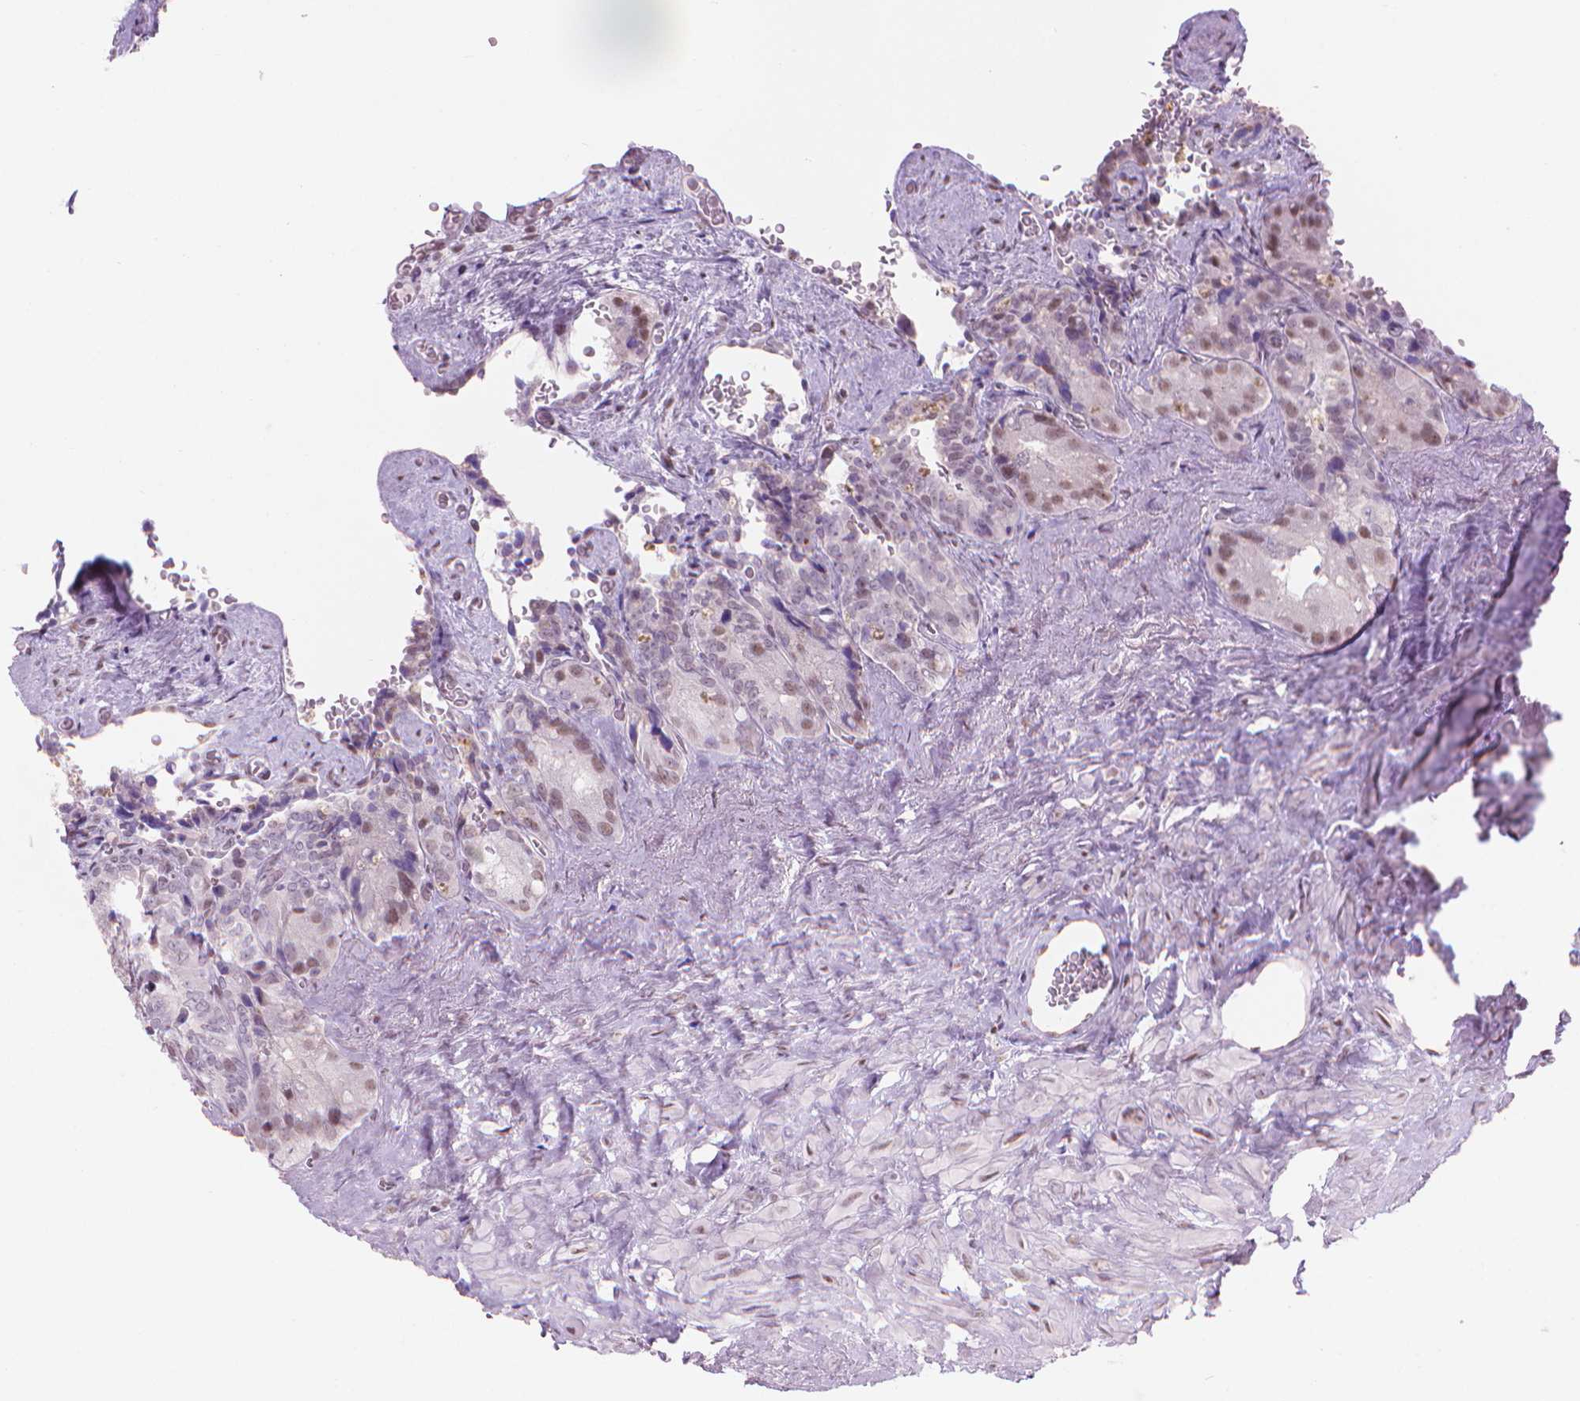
{"staining": {"intensity": "weak", "quantity": "25%-75%", "location": "nuclear"}, "tissue": "seminal vesicle", "cell_type": "Glandular cells", "image_type": "normal", "snomed": [{"axis": "morphology", "description": "Normal tissue, NOS"}, {"axis": "topography", "description": "Seminal veicle"}], "caption": "A high-resolution image shows immunohistochemistry staining of benign seminal vesicle, which demonstrates weak nuclear positivity in approximately 25%-75% of glandular cells.", "gene": "PIAS2", "patient": {"sex": "male", "age": 69}}